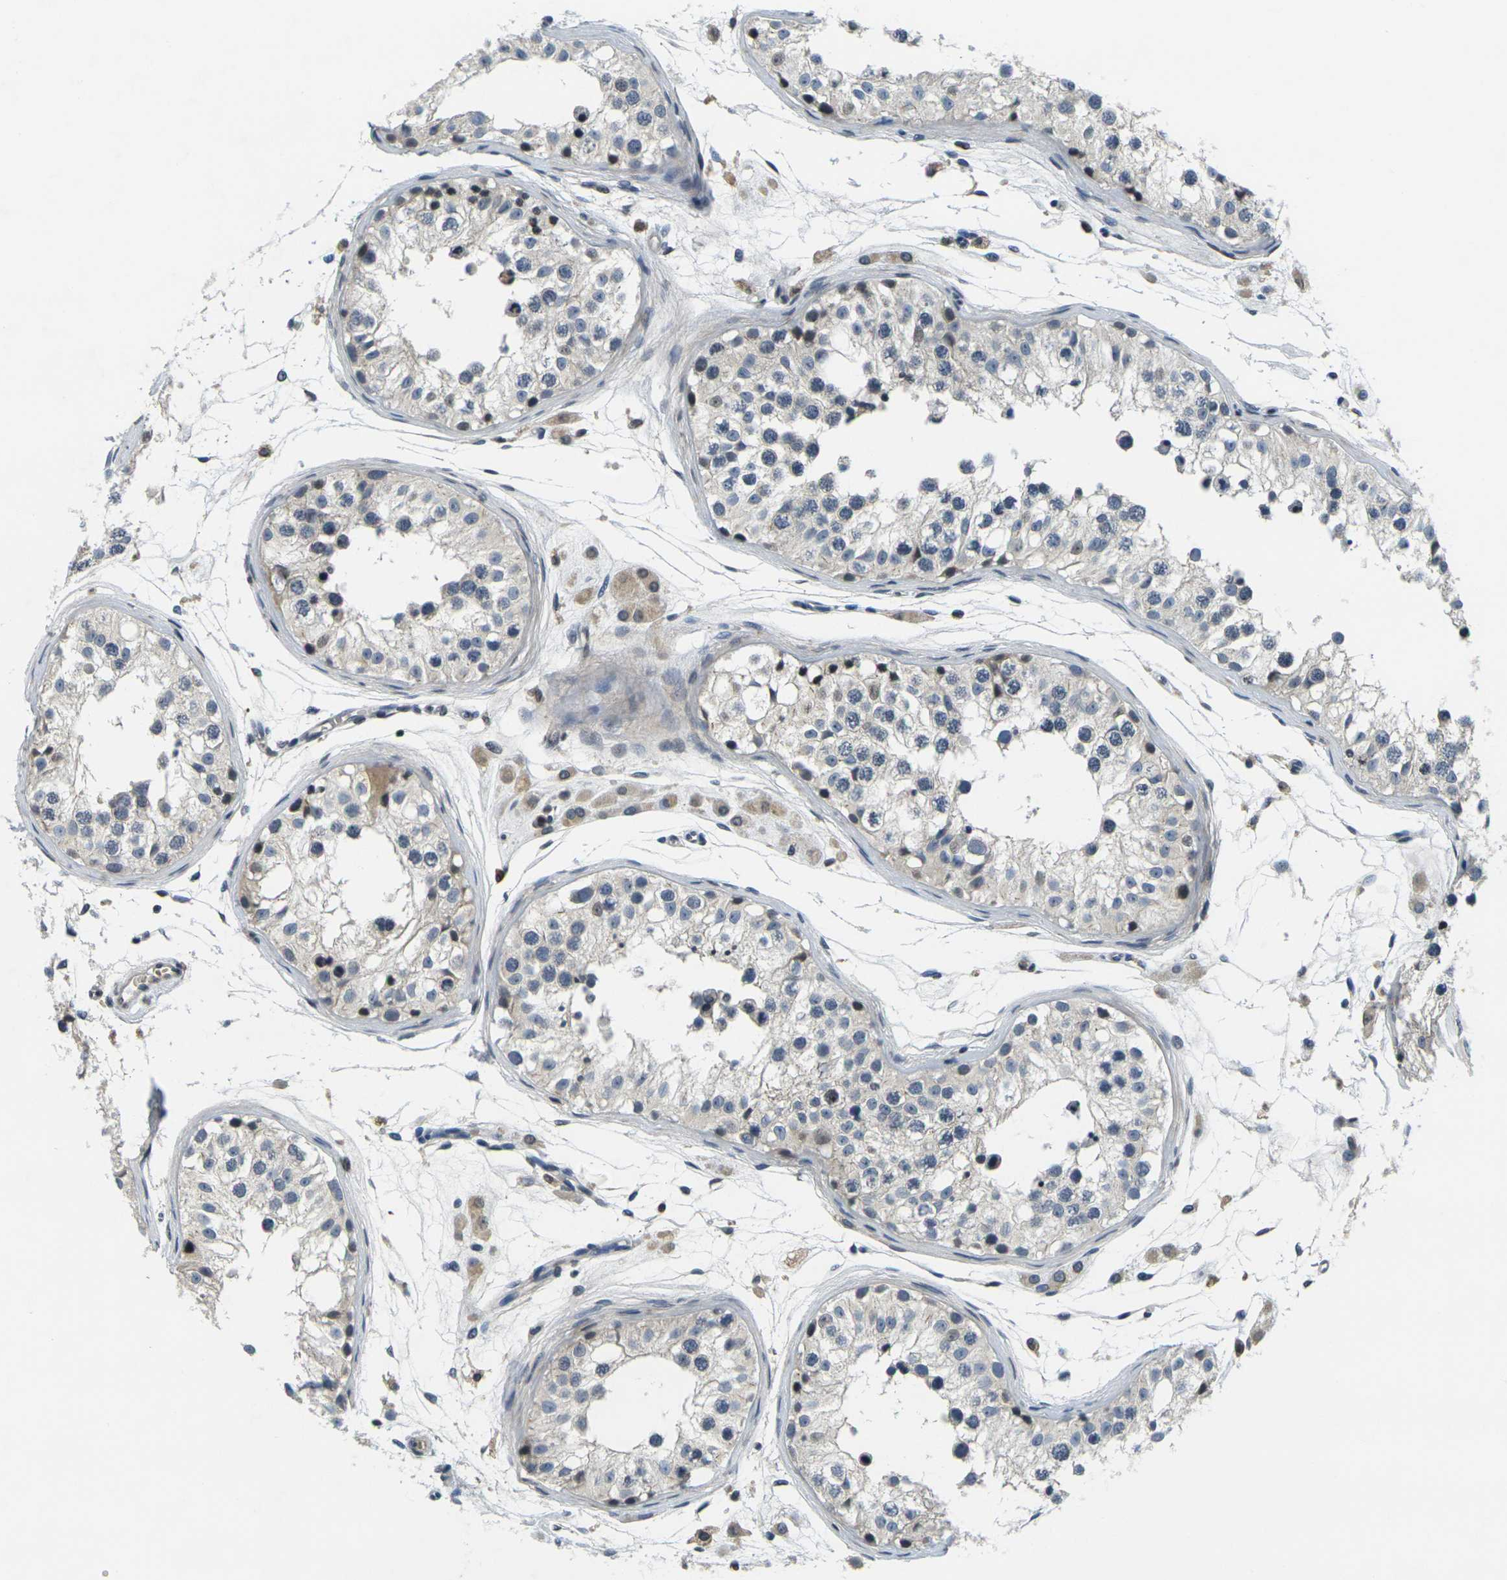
{"staining": {"intensity": "weak", "quantity": "<25%", "location": "cytoplasmic/membranous"}, "tissue": "testis", "cell_type": "Cells in seminiferous ducts", "image_type": "normal", "snomed": [{"axis": "morphology", "description": "Normal tissue, NOS"}, {"axis": "morphology", "description": "Adenocarcinoma, metastatic, NOS"}, {"axis": "topography", "description": "Testis"}], "caption": "Micrograph shows no significant protein positivity in cells in seminiferous ducts of benign testis.", "gene": "C1QC", "patient": {"sex": "male", "age": 26}}